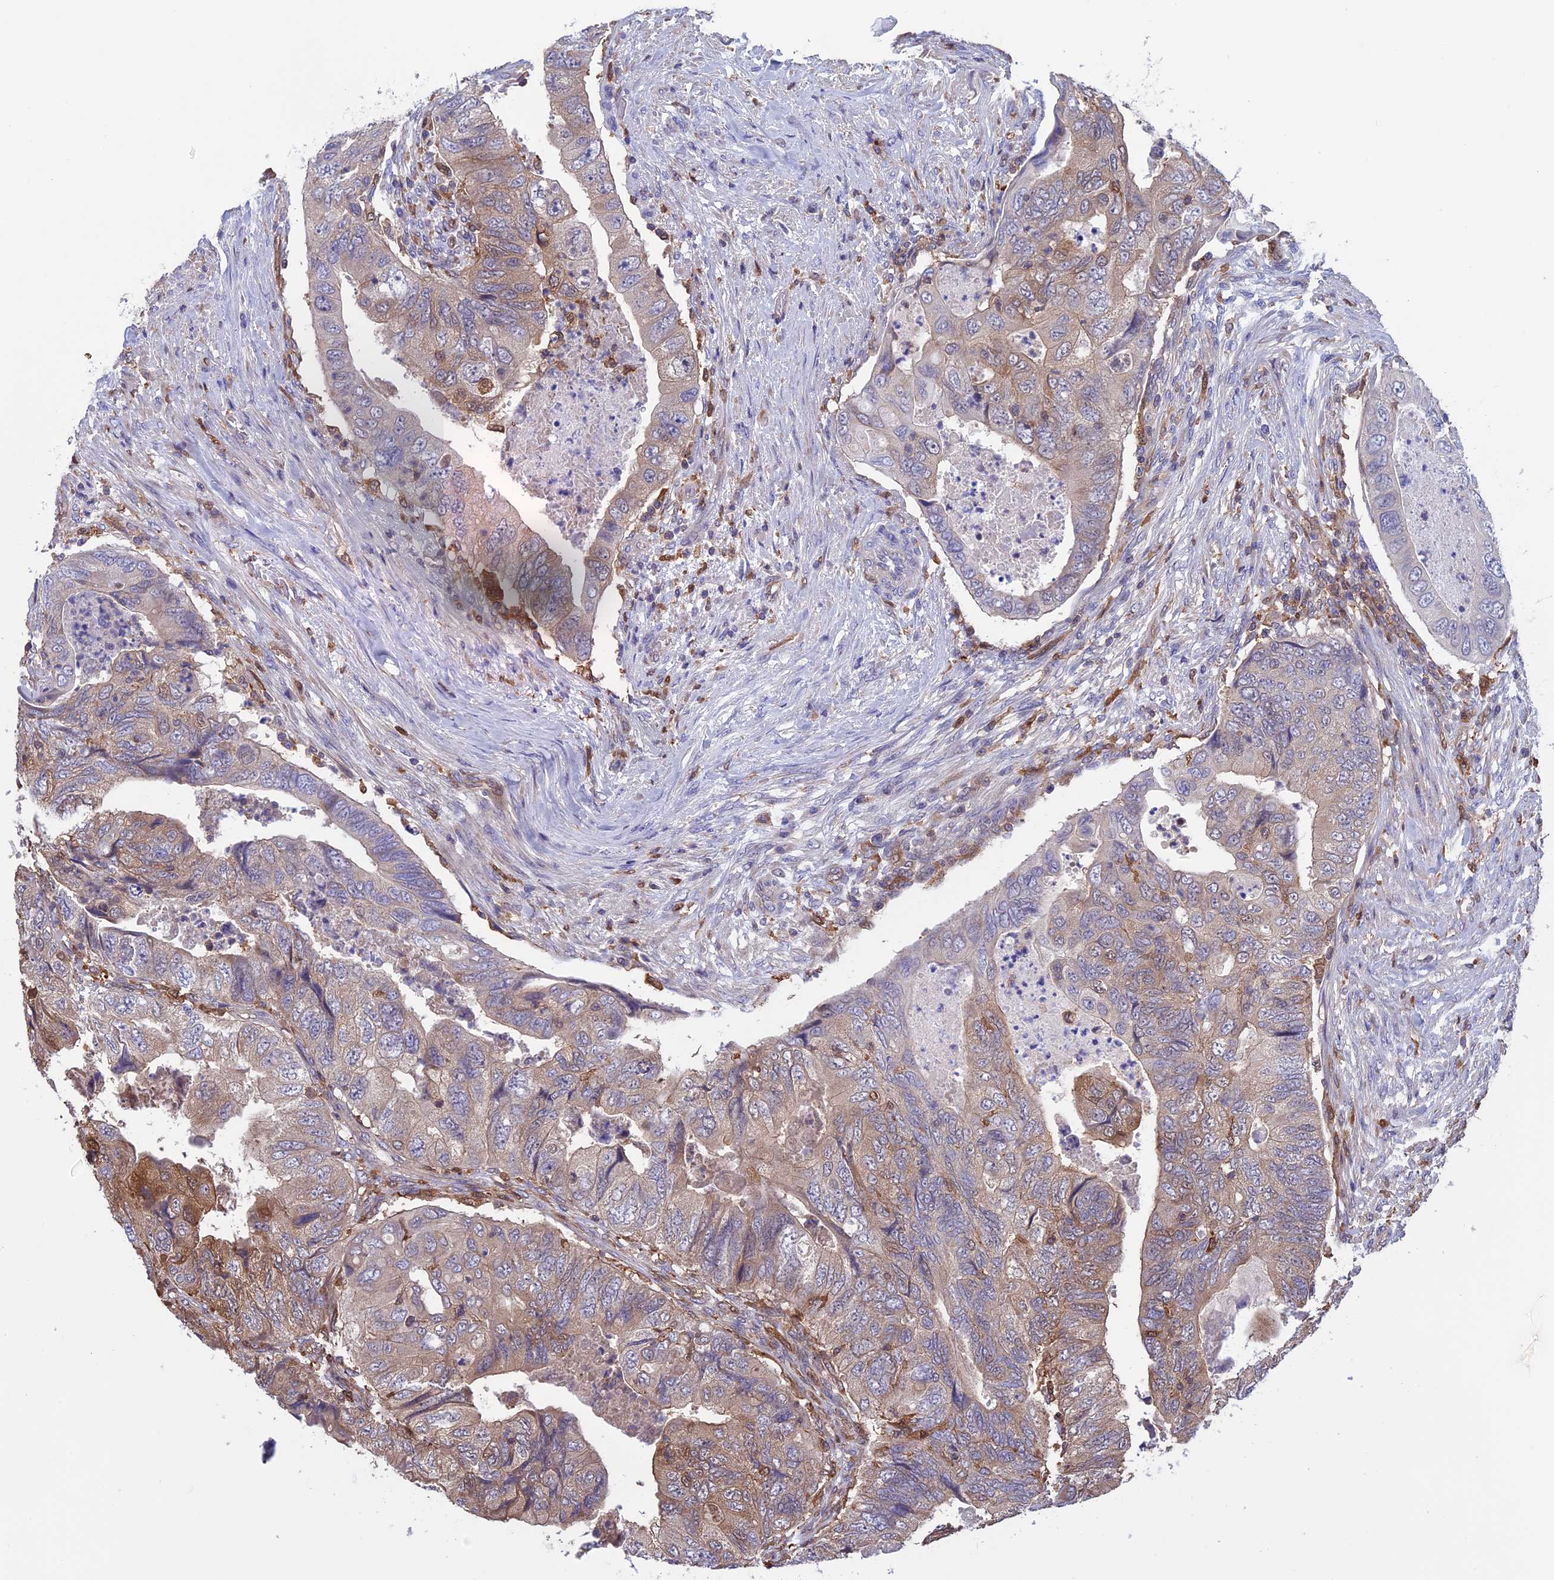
{"staining": {"intensity": "weak", "quantity": "25%-75%", "location": "cytoplasmic/membranous"}, "tissue": "colorectal cancer", "cell_type": "Tumor cells", "image_type": "cancer", "snomed": [{"axis": "morphology", "description": "Adenocarcinoma, NOS"}, {"axis": "topography", "description": "Rectum"}], "caption": "An image showing weak cytoplasmic/membranous expression in approximately 25%-75% of tumor cells in colorectal cancer (adenocarcinoma), as visualized by brown immunohistochemical staining.", "gene": "ARHGAP18", "patient": {"sex": "male", "age": 63}}